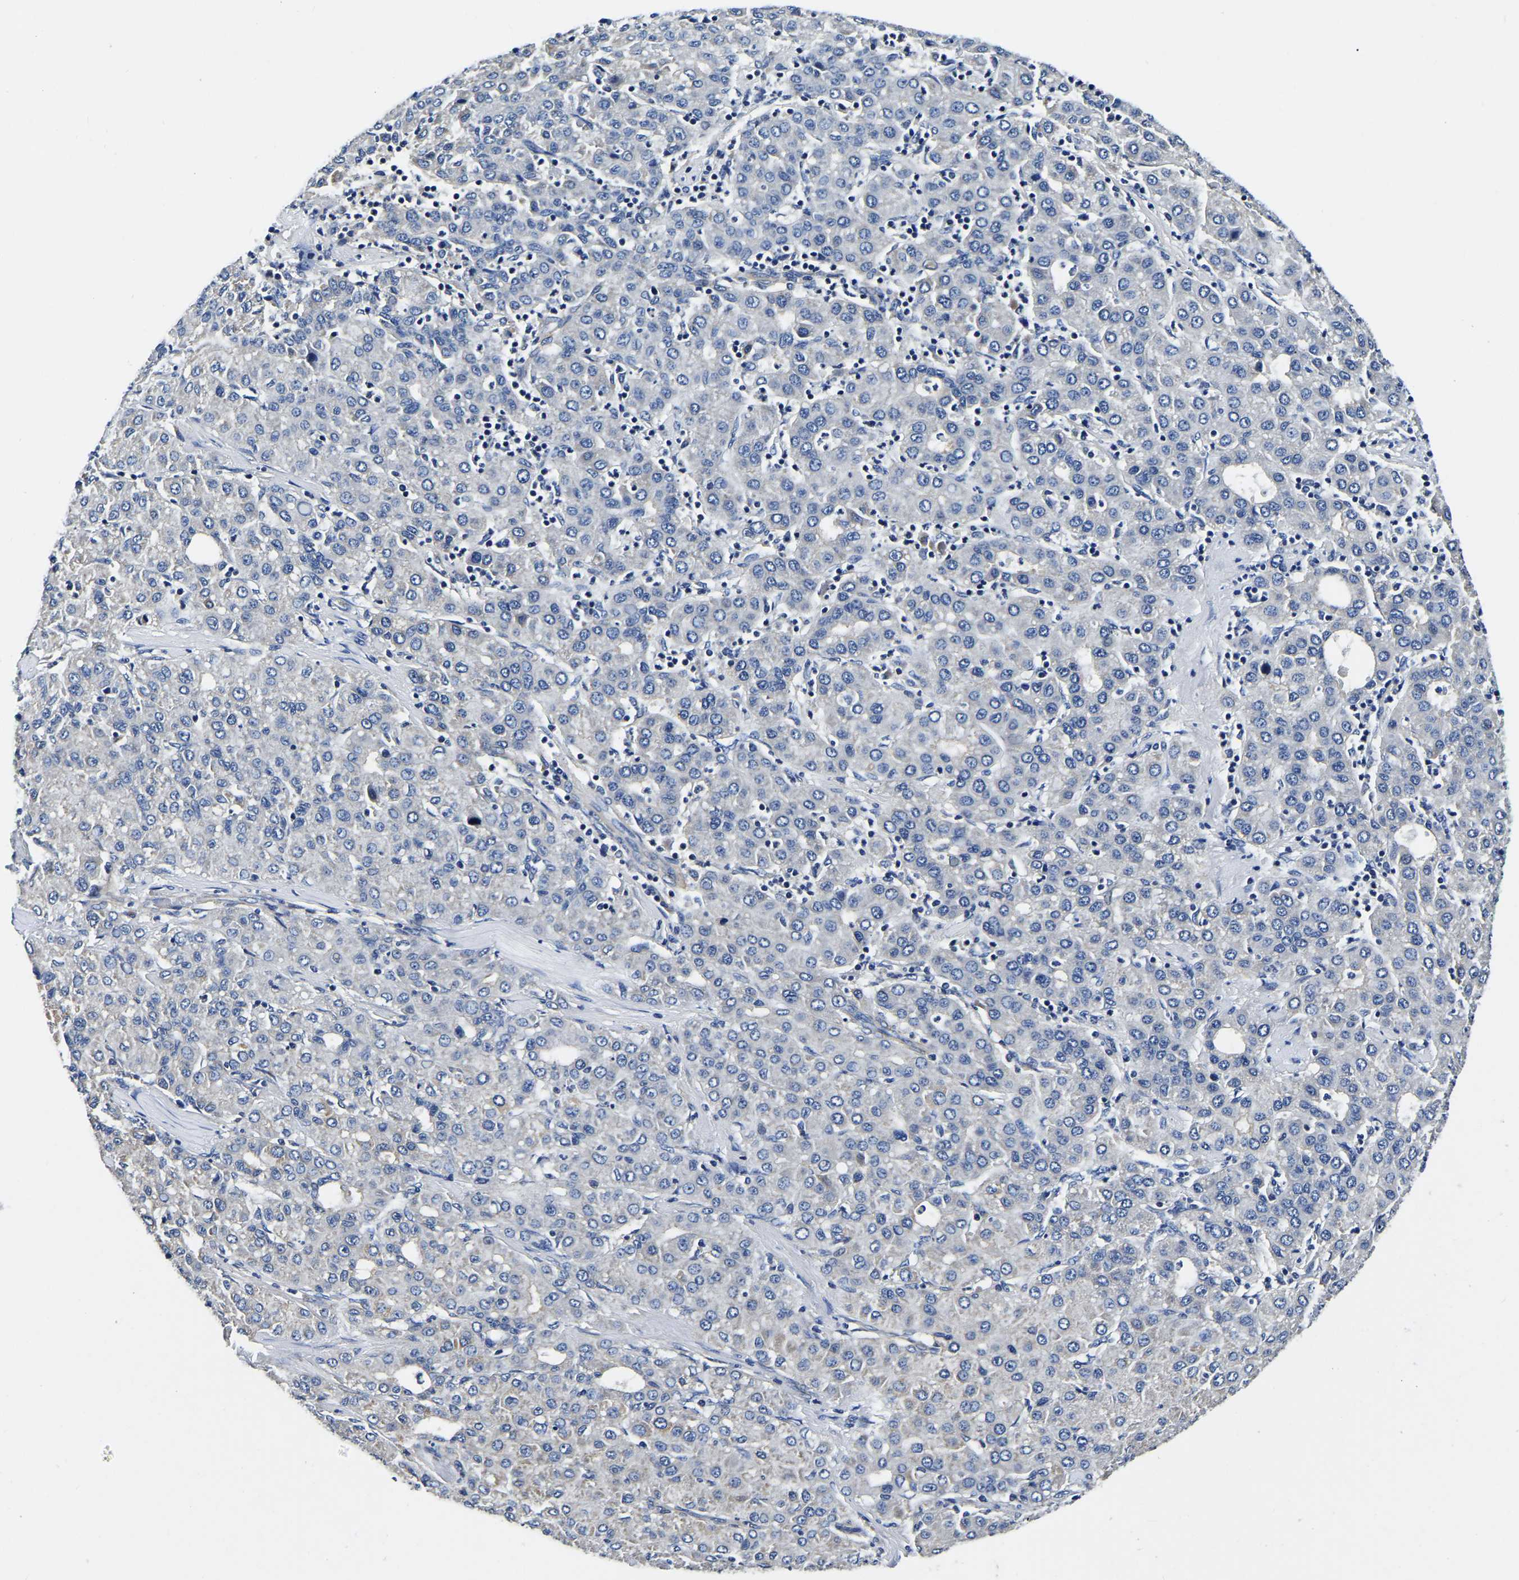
{"staining": {"intensity": "negative", "quantity": "none", "location": "none"}, "tissue": "liver cancer", "cell_type": "Tumor cells", "image_type": "cancer", "snomed": [{"axis": "morphology", "description": "Carcinoma, Hepatocellular, NOS"}, {"axis": "topography", "description": "Liver"}], "caption": "A histopathology image of human hepatocellular carcinoma (liver) is negative for staining in tumor cells.", "gene": "KCTD17", "patient": {"sex": "male", "age": 65}}